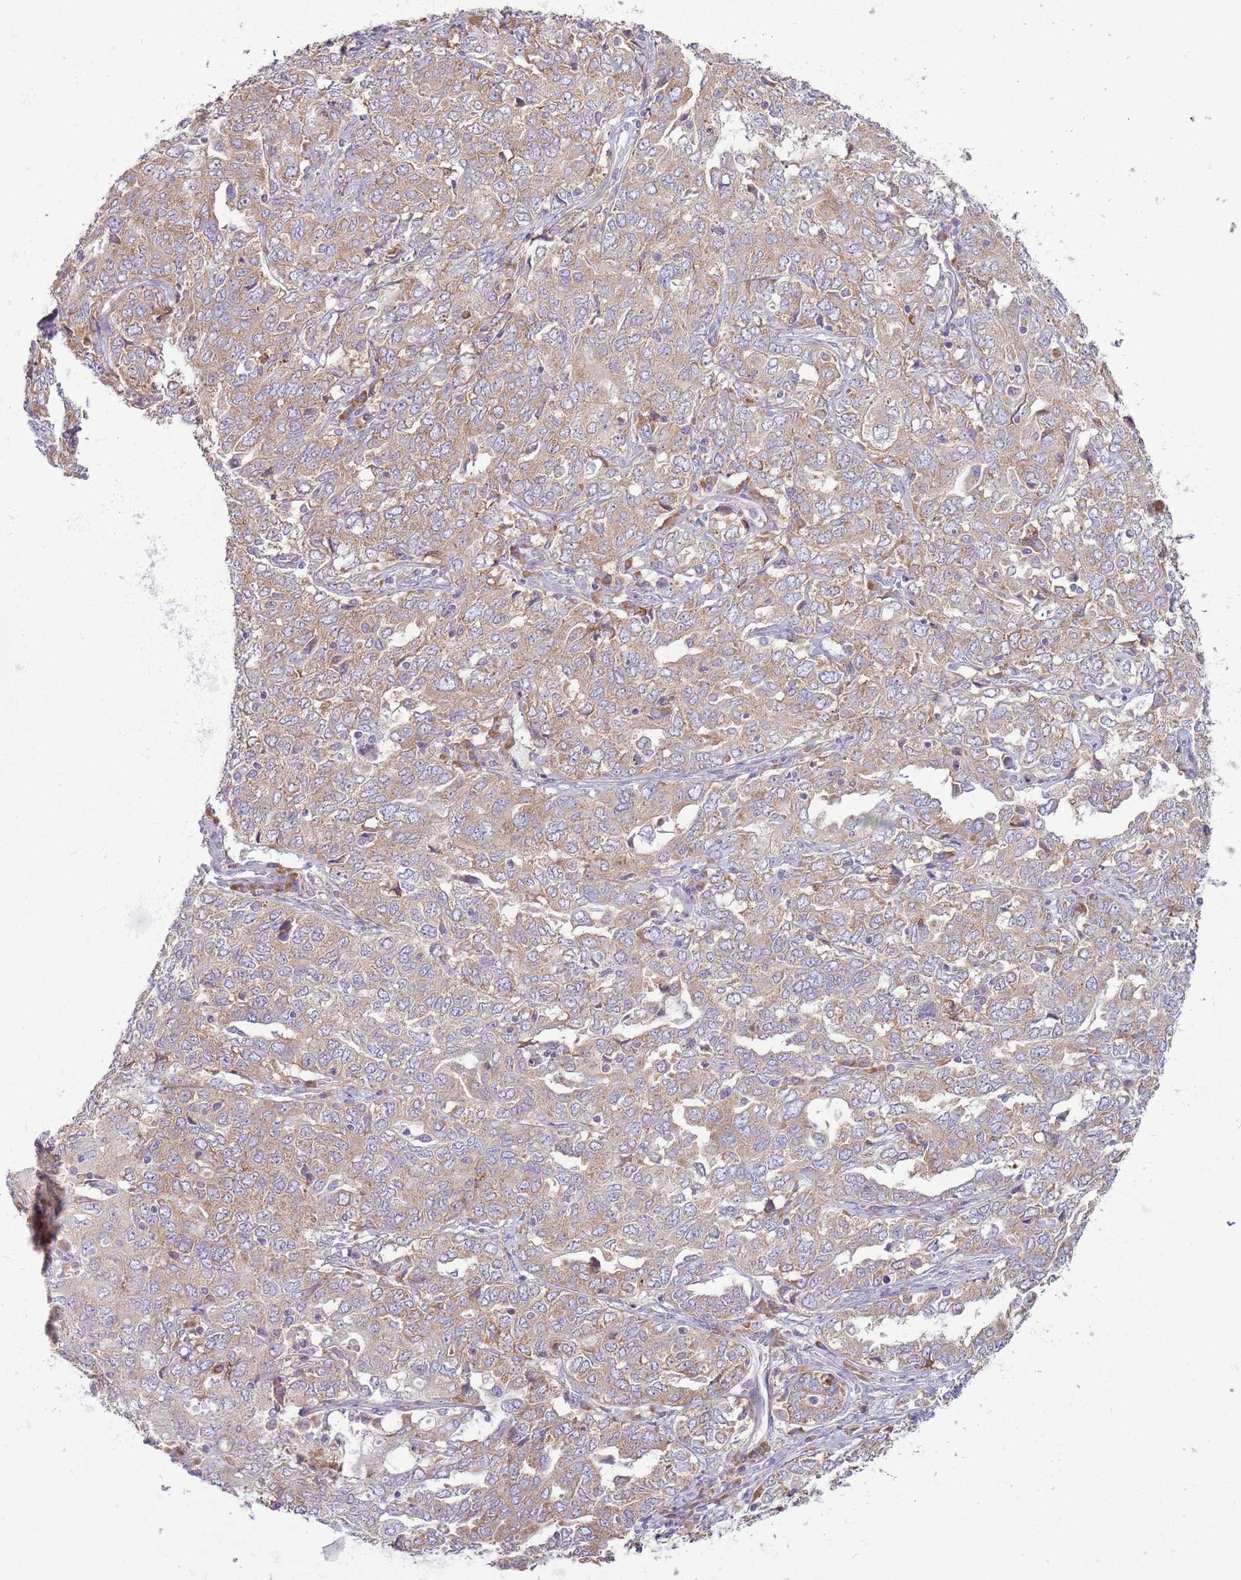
{"staining": {"intensity": "moderate", "quantity": "25%-75%", "location": "cytoplasmic/membranous"}, "tissue": "ovarian cancer", "cell_type": "Tumor cells", "image_type": "cancer", "snomed": [{"axis": "morphology", "description": "Carcinoma, endometroid"}, {"axis": "topography", "description": "Ovary"}], "caption": "IHC of human ovarian cancer shows medium levels of moderate cytoplasmic/membranous expression in about 25%-75% of tumor cells.", "gene": "RPL17-C18orf32", "patient": {"sex": "female", "age": 62}}